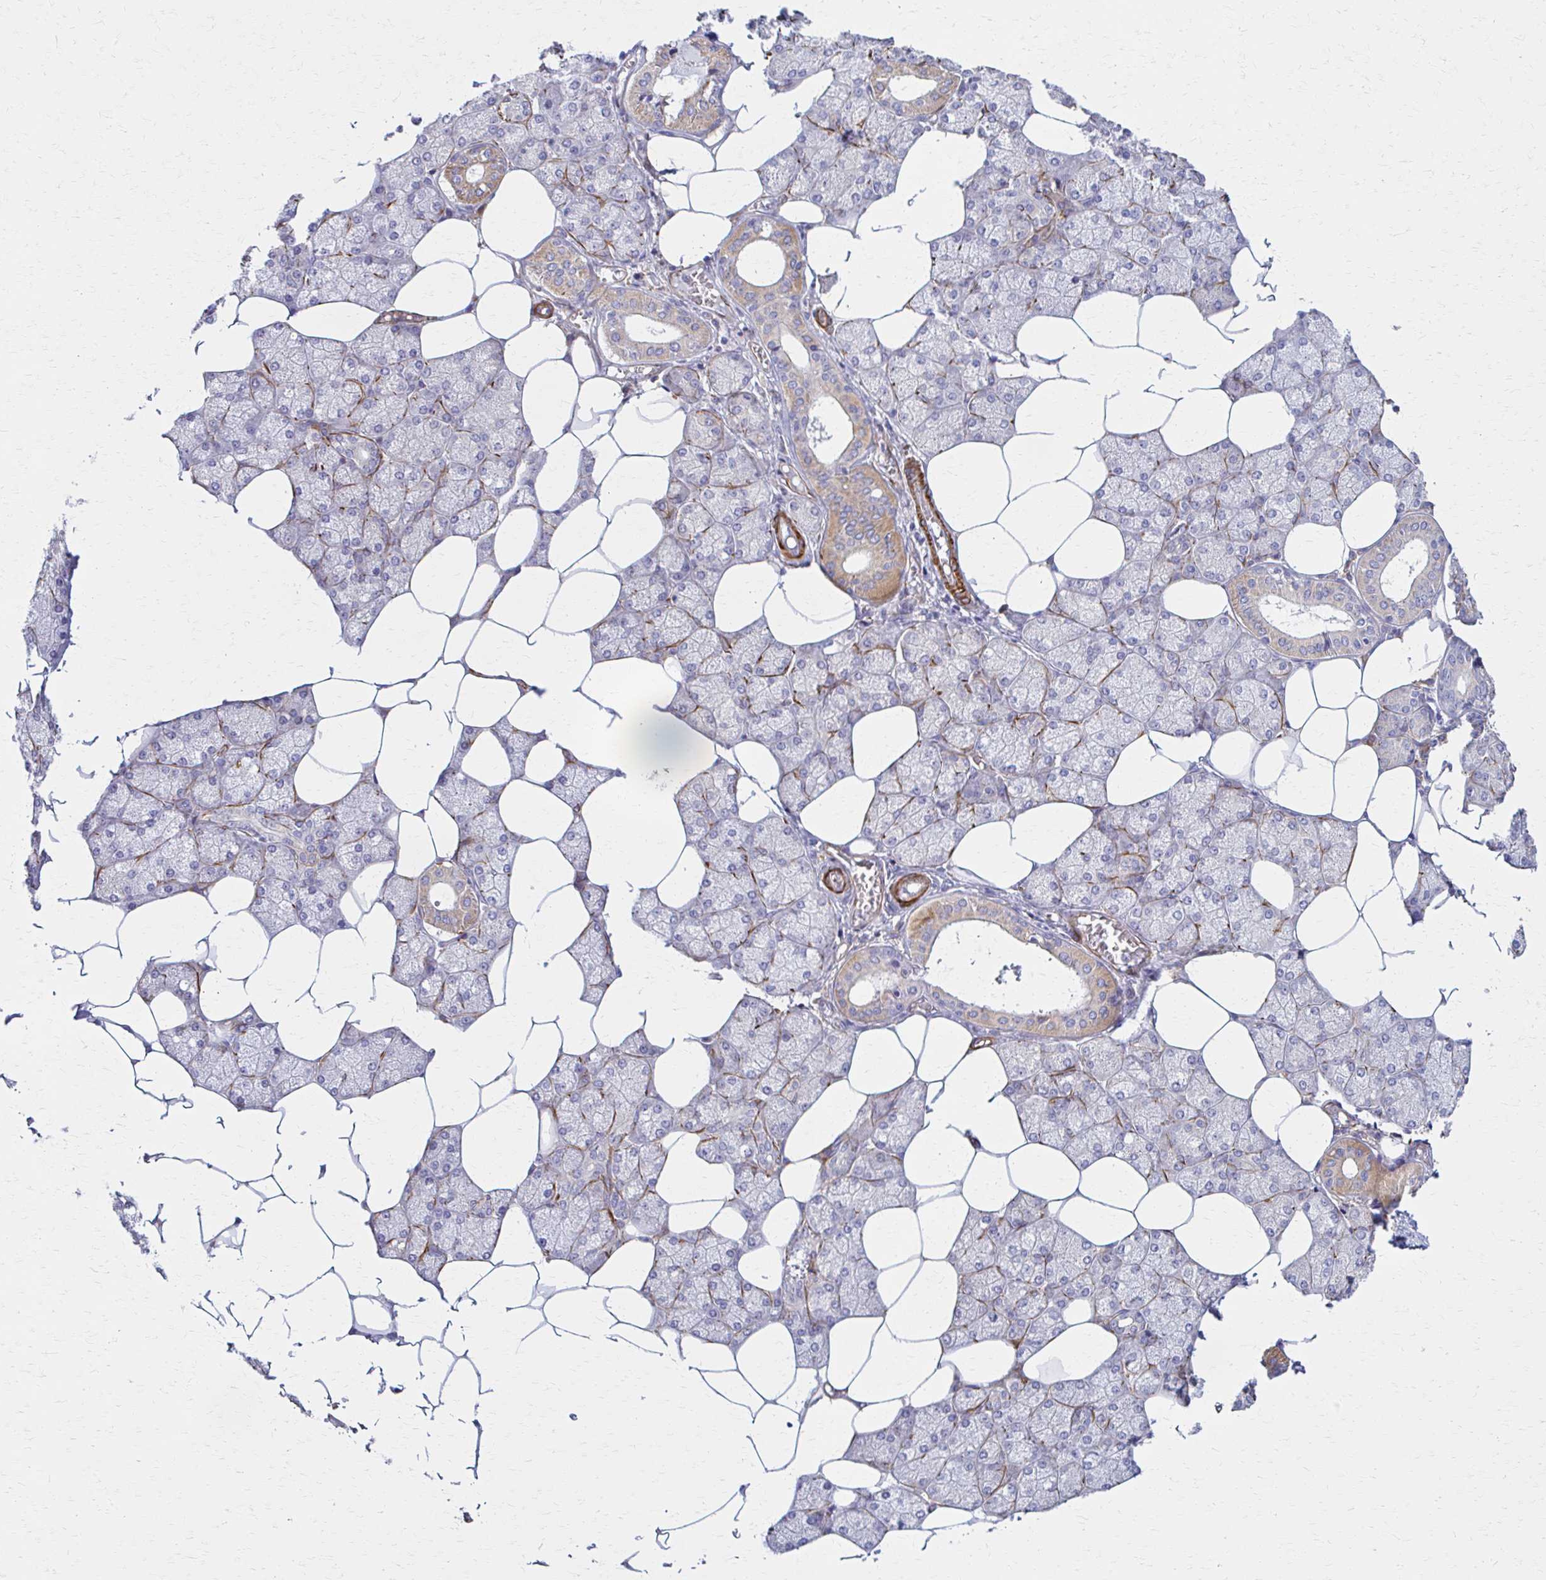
{"staining": {"intensity": "moderate", "quantity": "<25%", "location": "cytoplasmic/membranous"}, "tissue": "salivary gland", "cell_type": "Glandular cells", "image_type": "normal", "snomed": [{"axis": "morphology", "description": "Normal tissue, NOS"}, {"axis": "topography", "description": "Salivary gland"}], "caption": "Immunohistochemical staining of benign salivary gland exhibits low levels of moderate cytoplasmic/membranous staining in approximately <25% of glandular cells.", "gene": "TIMMDC1", "patient": {"sex": "female", "age": 43}}